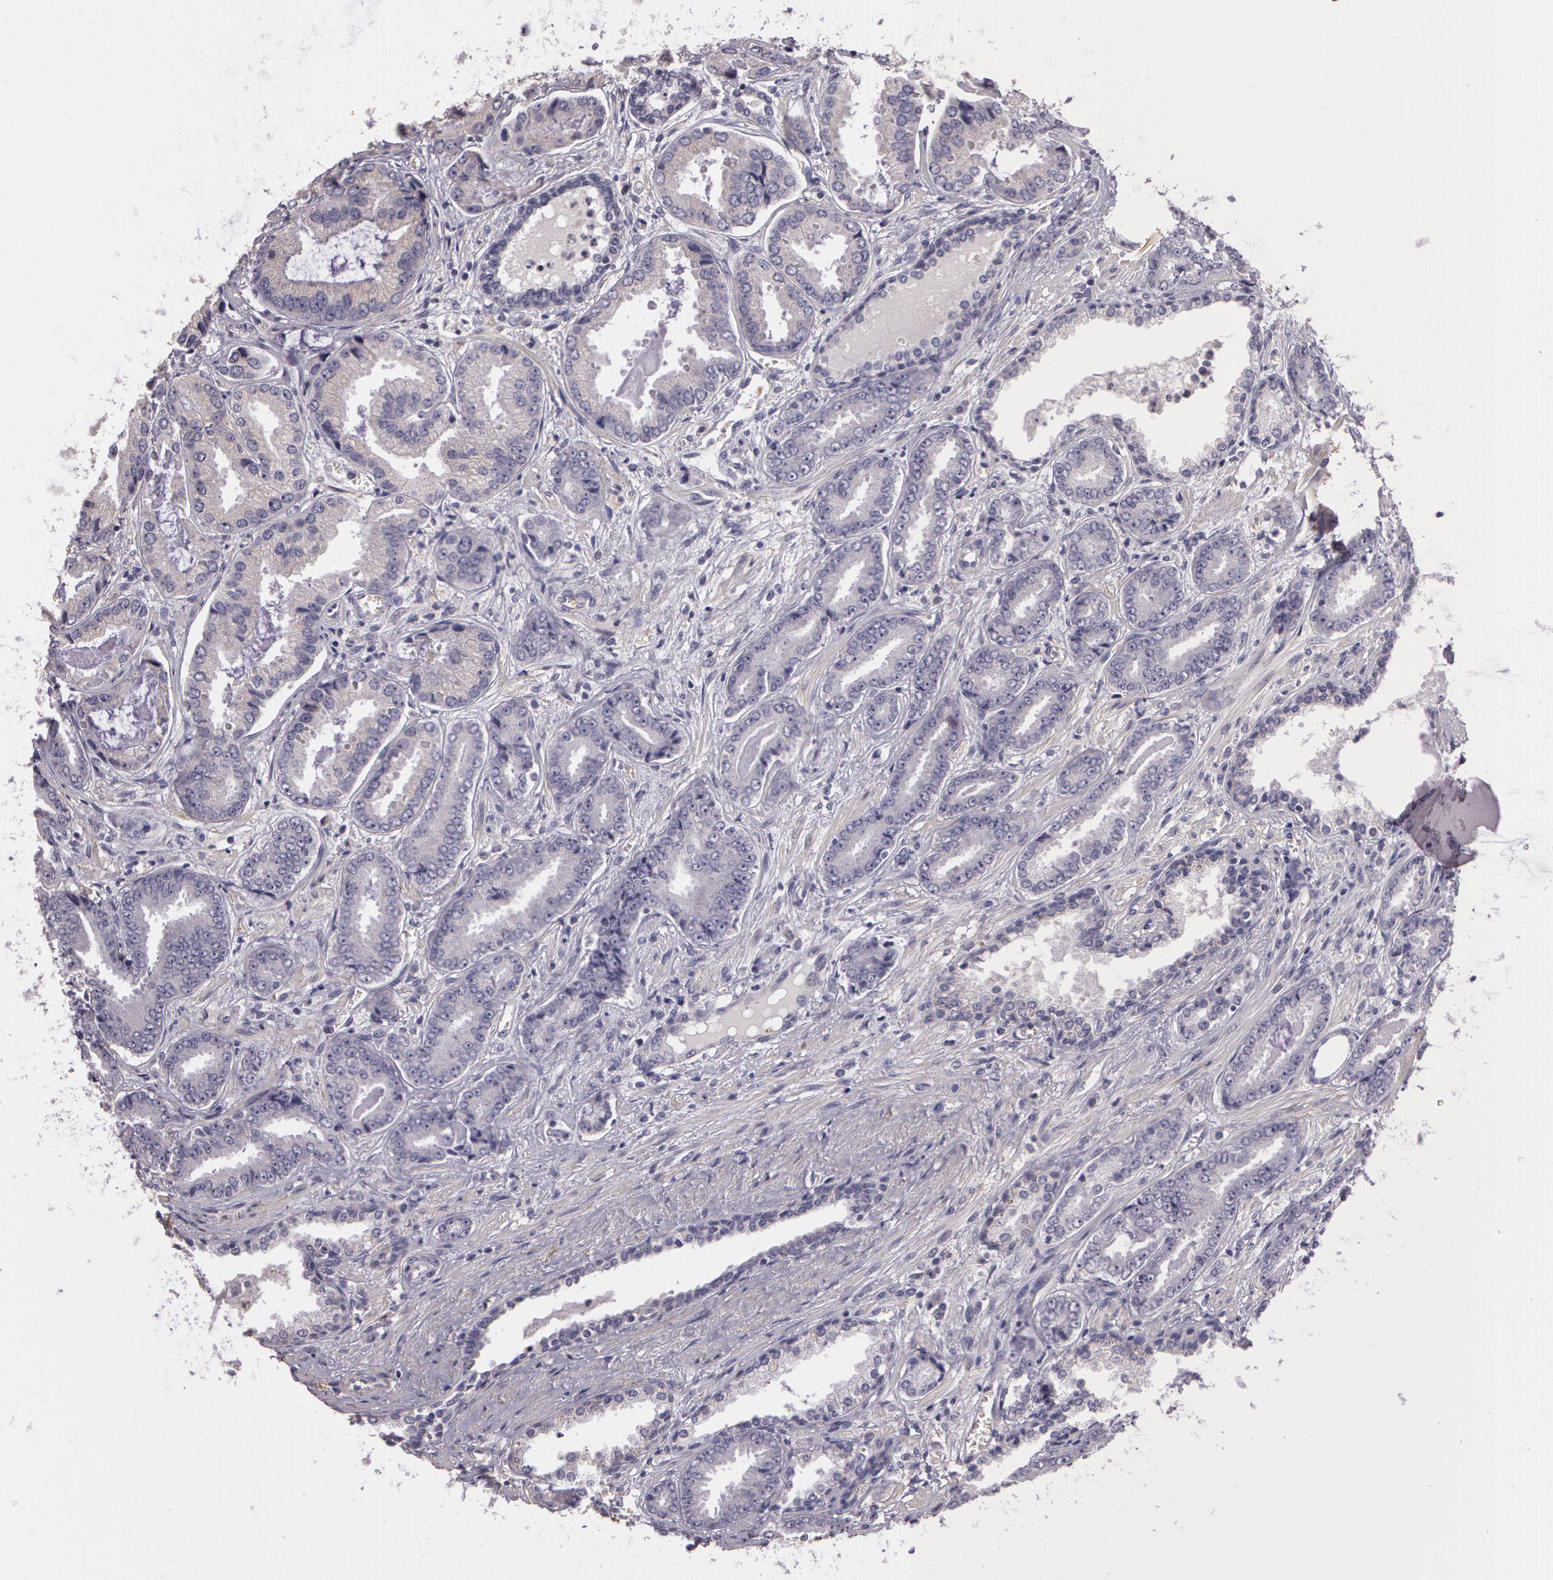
{"staining": {"intensity": "negative", "quantity": "none", "location": "none"}, "tissue": "prostate cancer", "cell_type": "Tumor cells", "image_type": "cancer", "snomed": [{"axis": "morphology", "description": "Adenocarcinoma, Low grade"}, {"axis": "topography", "description": "Prostate"}], "caption": "A high-resolution image shows immunohistochemistry (IHC) staining of prostate cancer, which shows no significant staining in tumor cells. (Stains: DAB immunohistochemistry with hematoxylin counter stain, Microscopy: brightfield microscopy at high magnification).", "gene": "G2E3", "patient": {"sex": "male", "age": 65}}